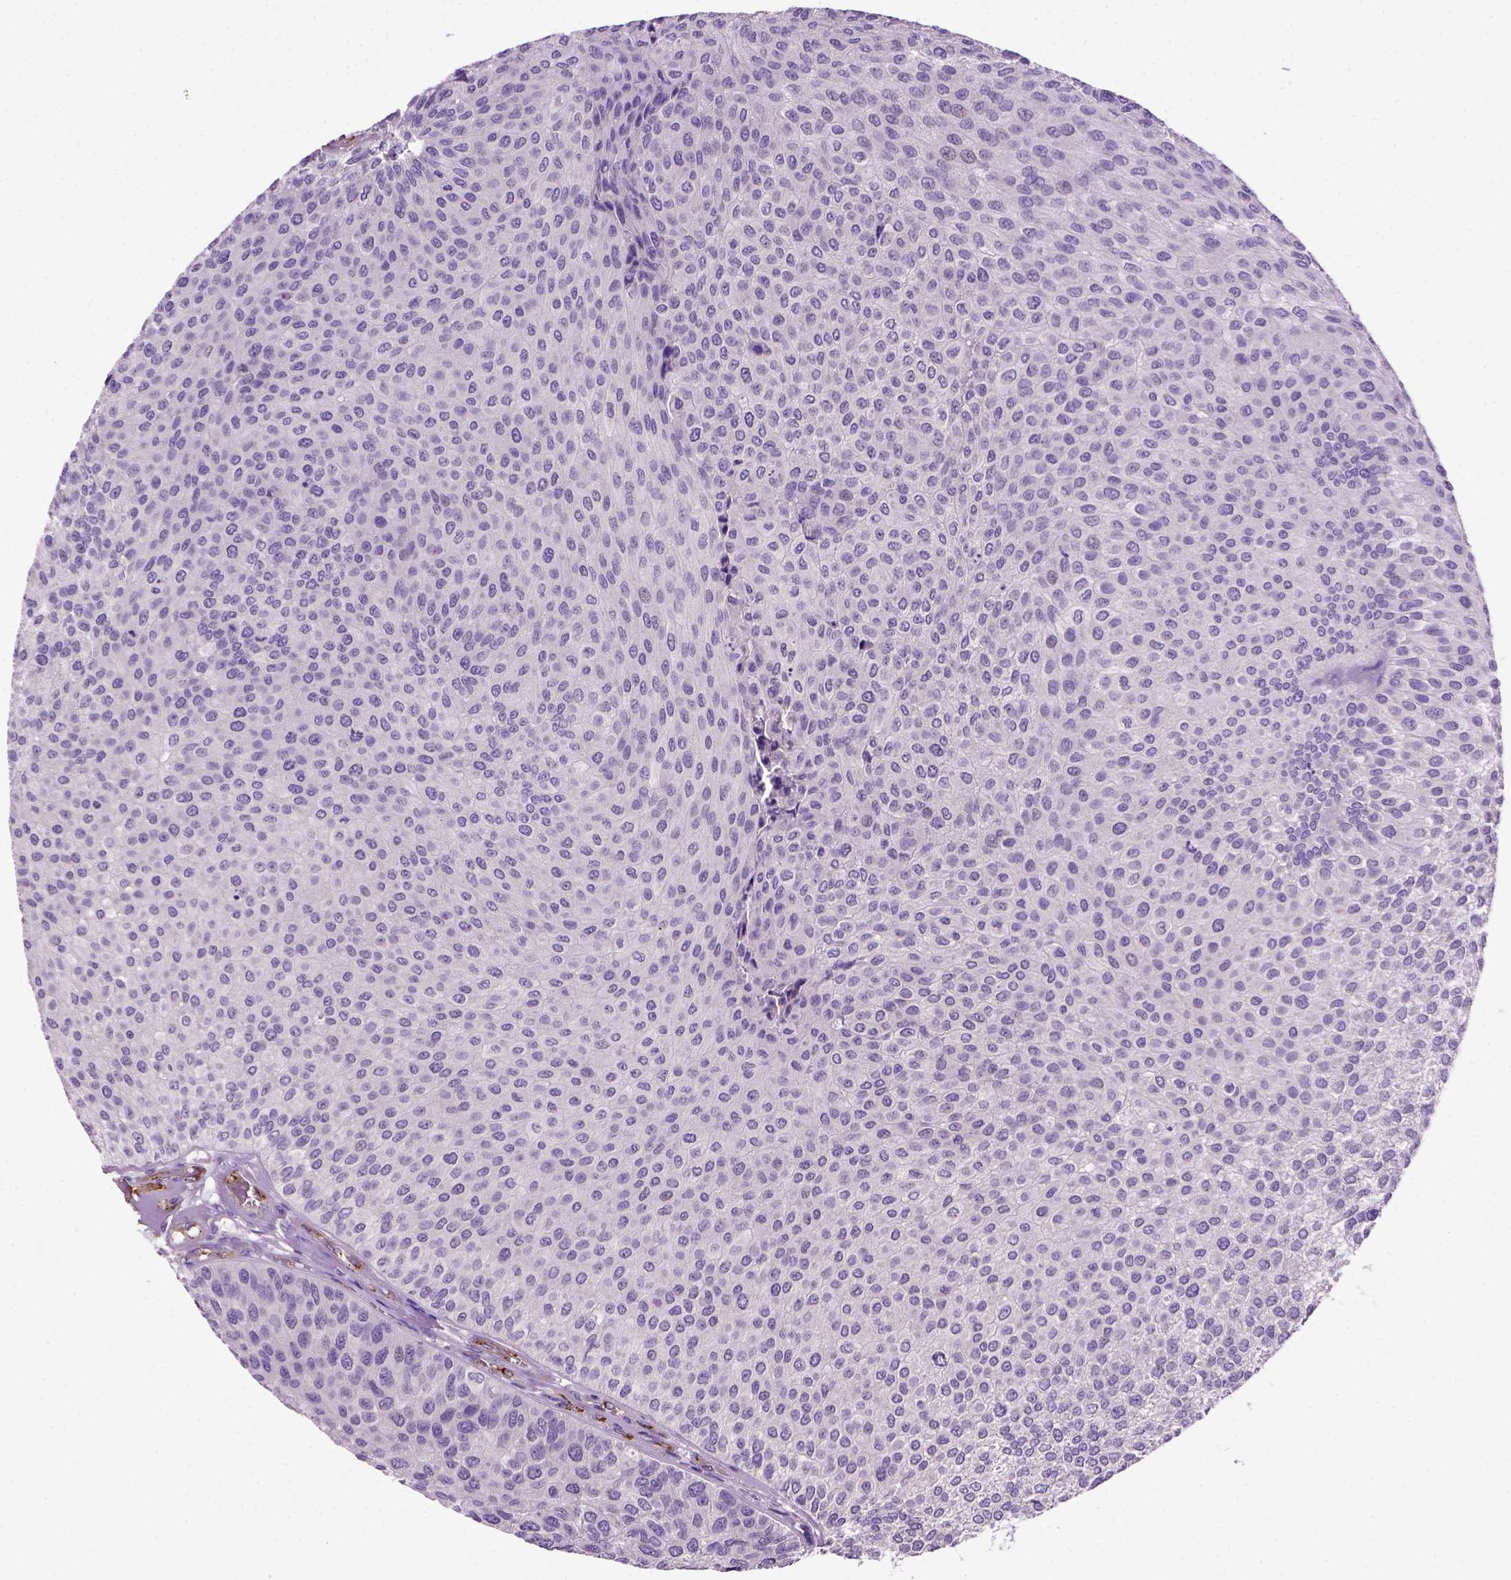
{"staining": {"intensity": "negative", "quantity": "none", "location": "none"}, "tissue": "urothelial cancer", "cell_type": "Tumor cells", "image_type": "cancer", "snomed": [{"axis": "morphology", "description": "Urothelial carcinoma, Low grade"}, {"axis": "topography", "description": "Urinary bladder"}], "caption": "This micrograph is of urothelial cancer stained with immunohistochemistry to label a protein in brown with the nuclei are counter-stained blue. There is no positivity in tumor cells. (Stains: DAB immunohistochemistry with hematoxylin counter stain, Microscopy: brightfield microscopy at high magnification).", "gene": "VWF", "patient": {"sex": "female", "age": 87}}